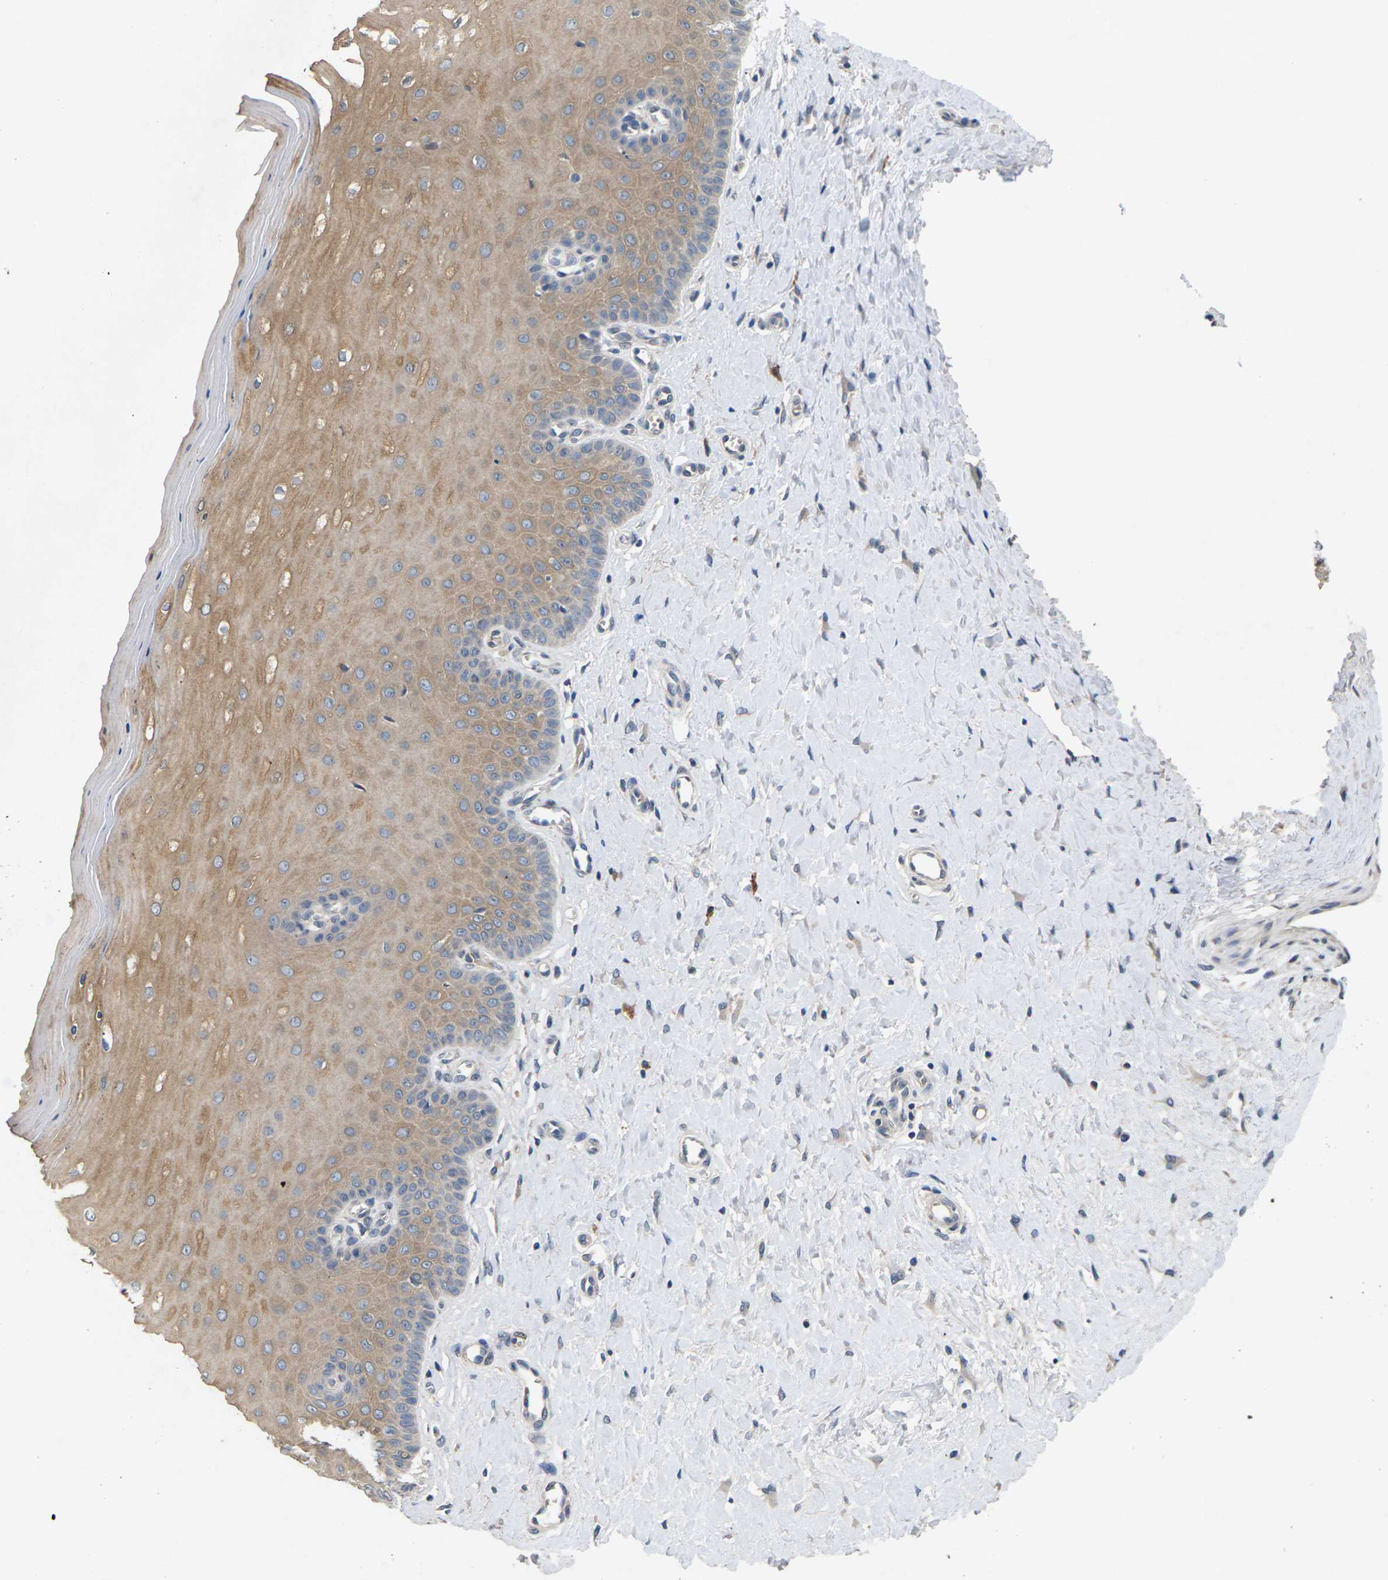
{"staining": {"intensity": "negative", "quantity": "none", "location": "none"}, "tissue": "cervix", "cell_type": "Glandular cells", "image_type": "normal", "snomed": [{"axis": "morphology", "description": "Normal tissue, NOS"}, {"axis": "topography", "description": "Cervix"}], "caption": "Glandular cells show no significant protein positivity in normal cervix. The staining was performed using DAB to visualize the protein expression in brown, while the nuclei were stained in blue with hematoxylin (Magnification: 20x).", "gene": "SLC2A2", "patient": {"sex": "female", "age": 55}}